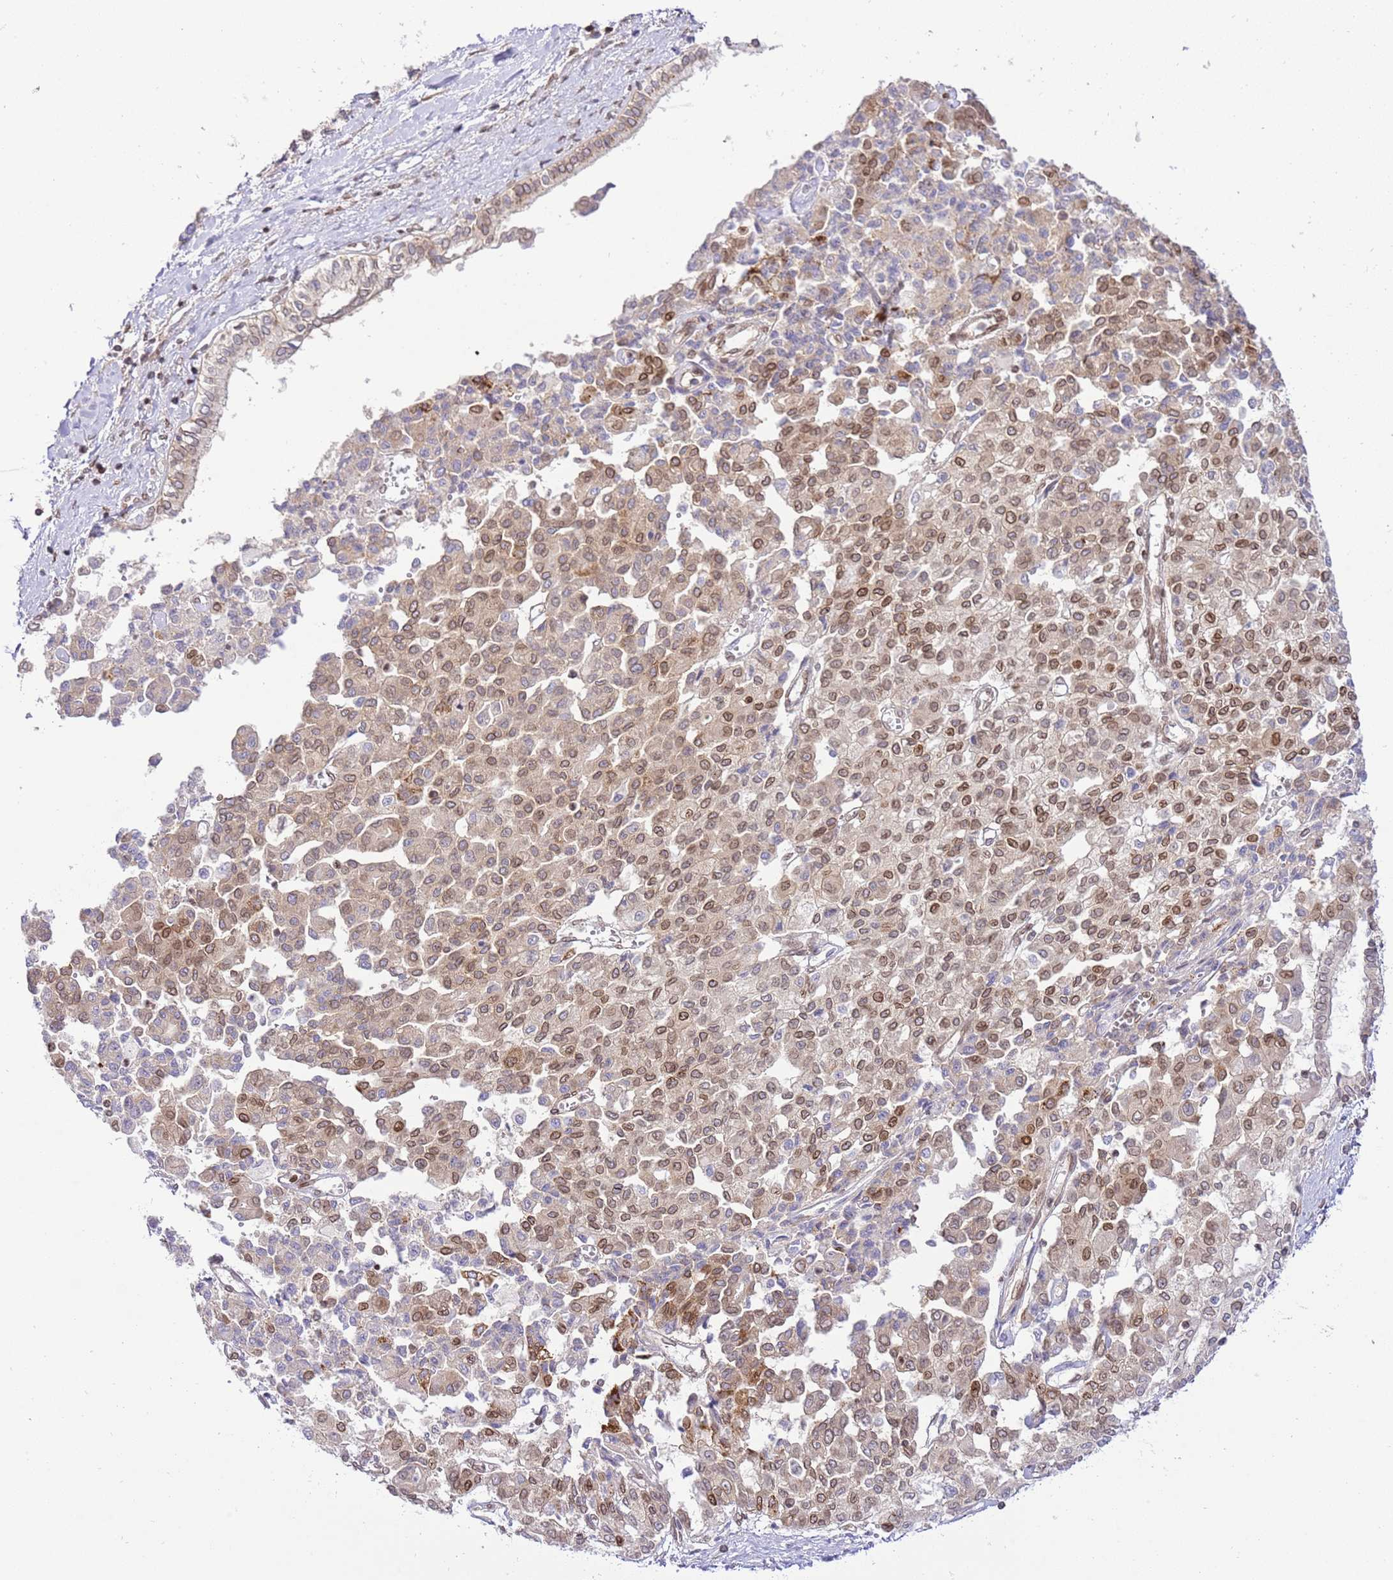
{"staining": {"intensity": "moderate", "quantity": ">75%", "location": "cytoplasmic/membranous"}, "tissue": "liver cancer", "cell_type": "Tumor cells", "image_type": "cancer", "snomed": [{"axis": "morphology", "description": "Cholangiocarcinoma"}, {"axis": "topography", "description": "Liver"}], "caption": "Cholangiocarcinoma (liver) stained for a protein demonstrates moderate cytoplasmic/membranous positivity in tumor cells. (DAB IHC with brightfield microscopy, high magnification).", "gene": "TRIM37", "patient": {"sex": "female", "age": 77}}